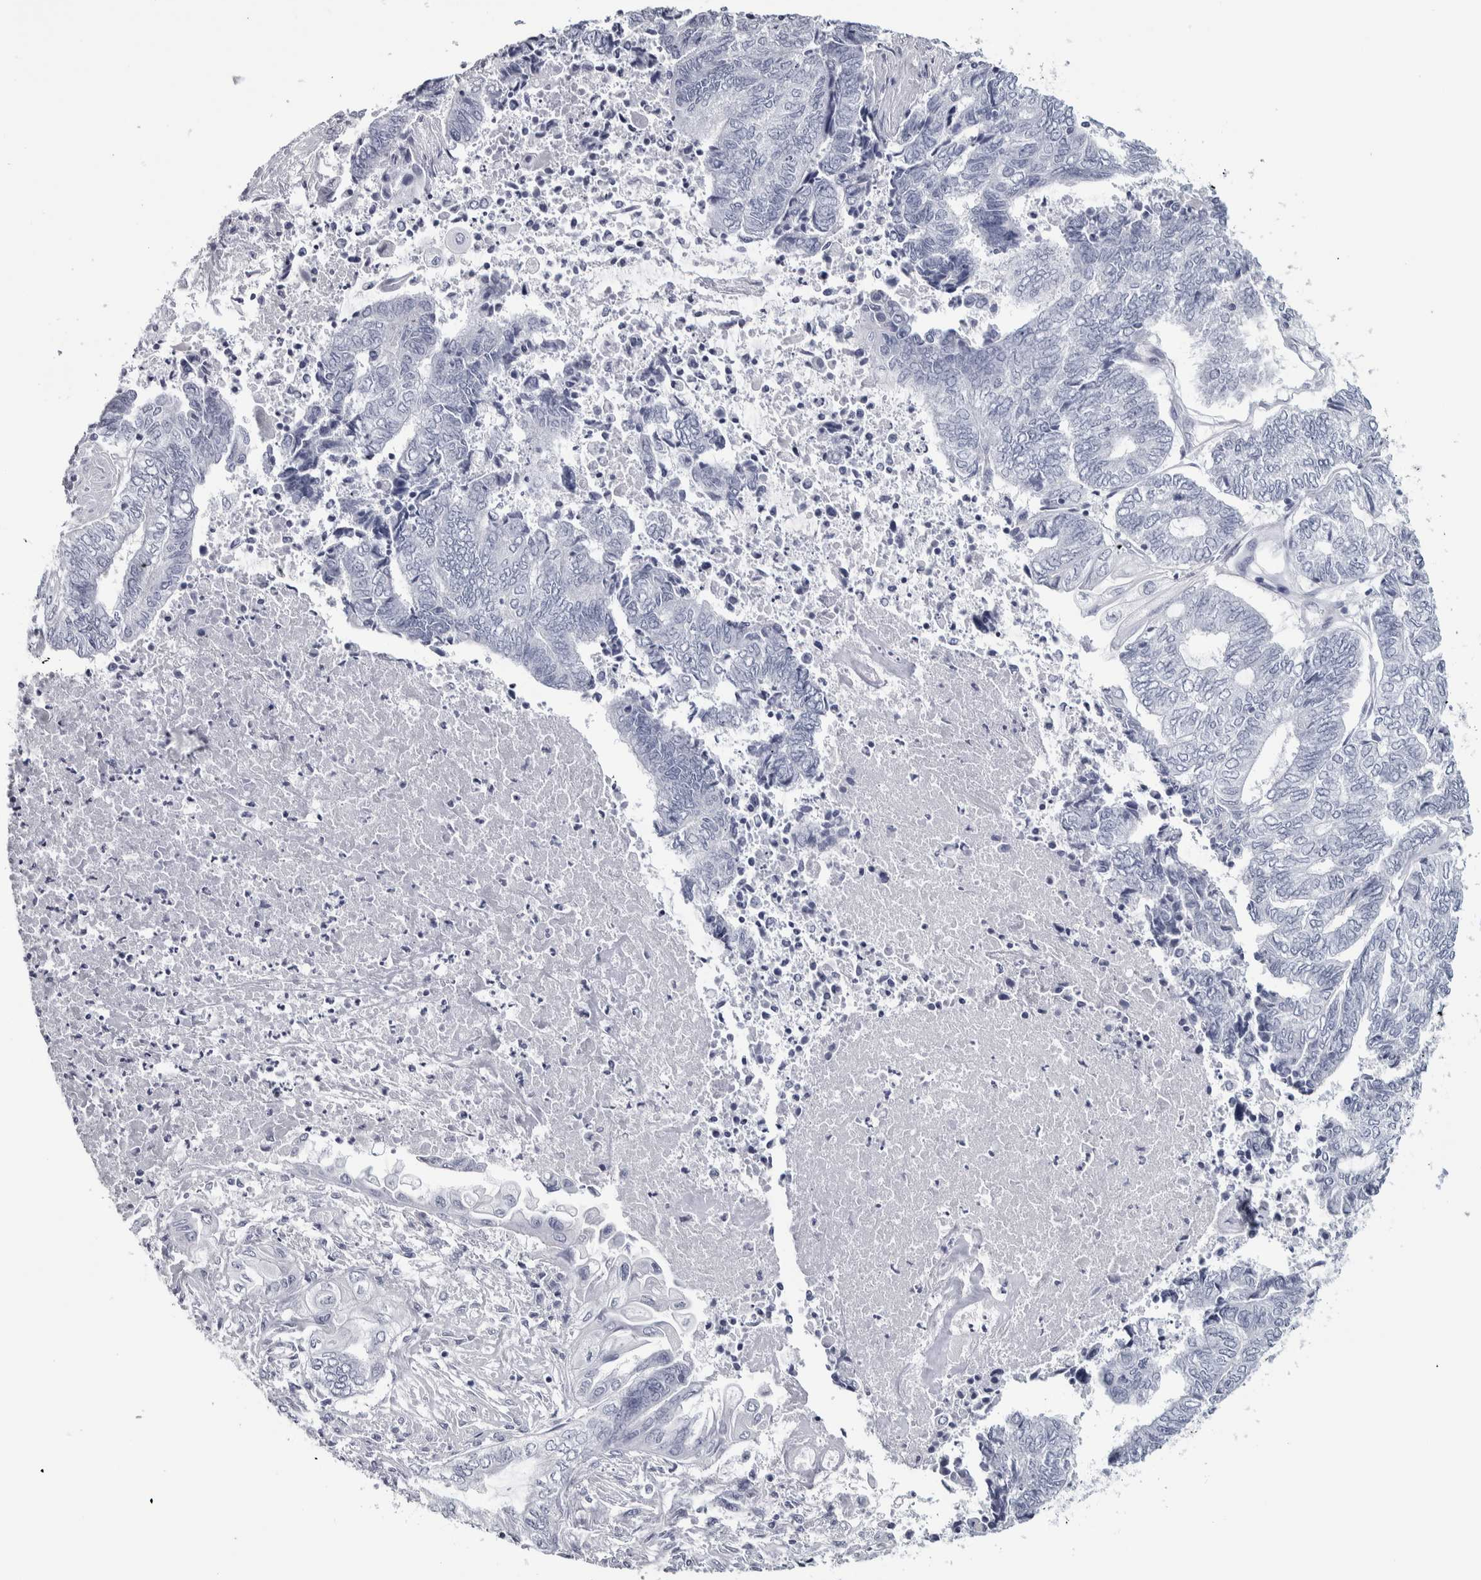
{"staining": {"intensity": "negative", "quantity": "none", "location": "none"}, "tissue": "endometrial cancer", "cell_type": "Tumor cells", "image_type": "cancer", "snomed": [{"axis": "morphology", "description": "Adenocarcinoma, NOS"}, {"axis": "topography", "description": "Uterus"}, {"axis": "topography", "description": "Endometrium"}], "caption": "Tumor cells show no significant positivity in adenocarcinoma (endometrial).", "gene": "NECAB1", "patient": {"sex": "female", "age": 70}}